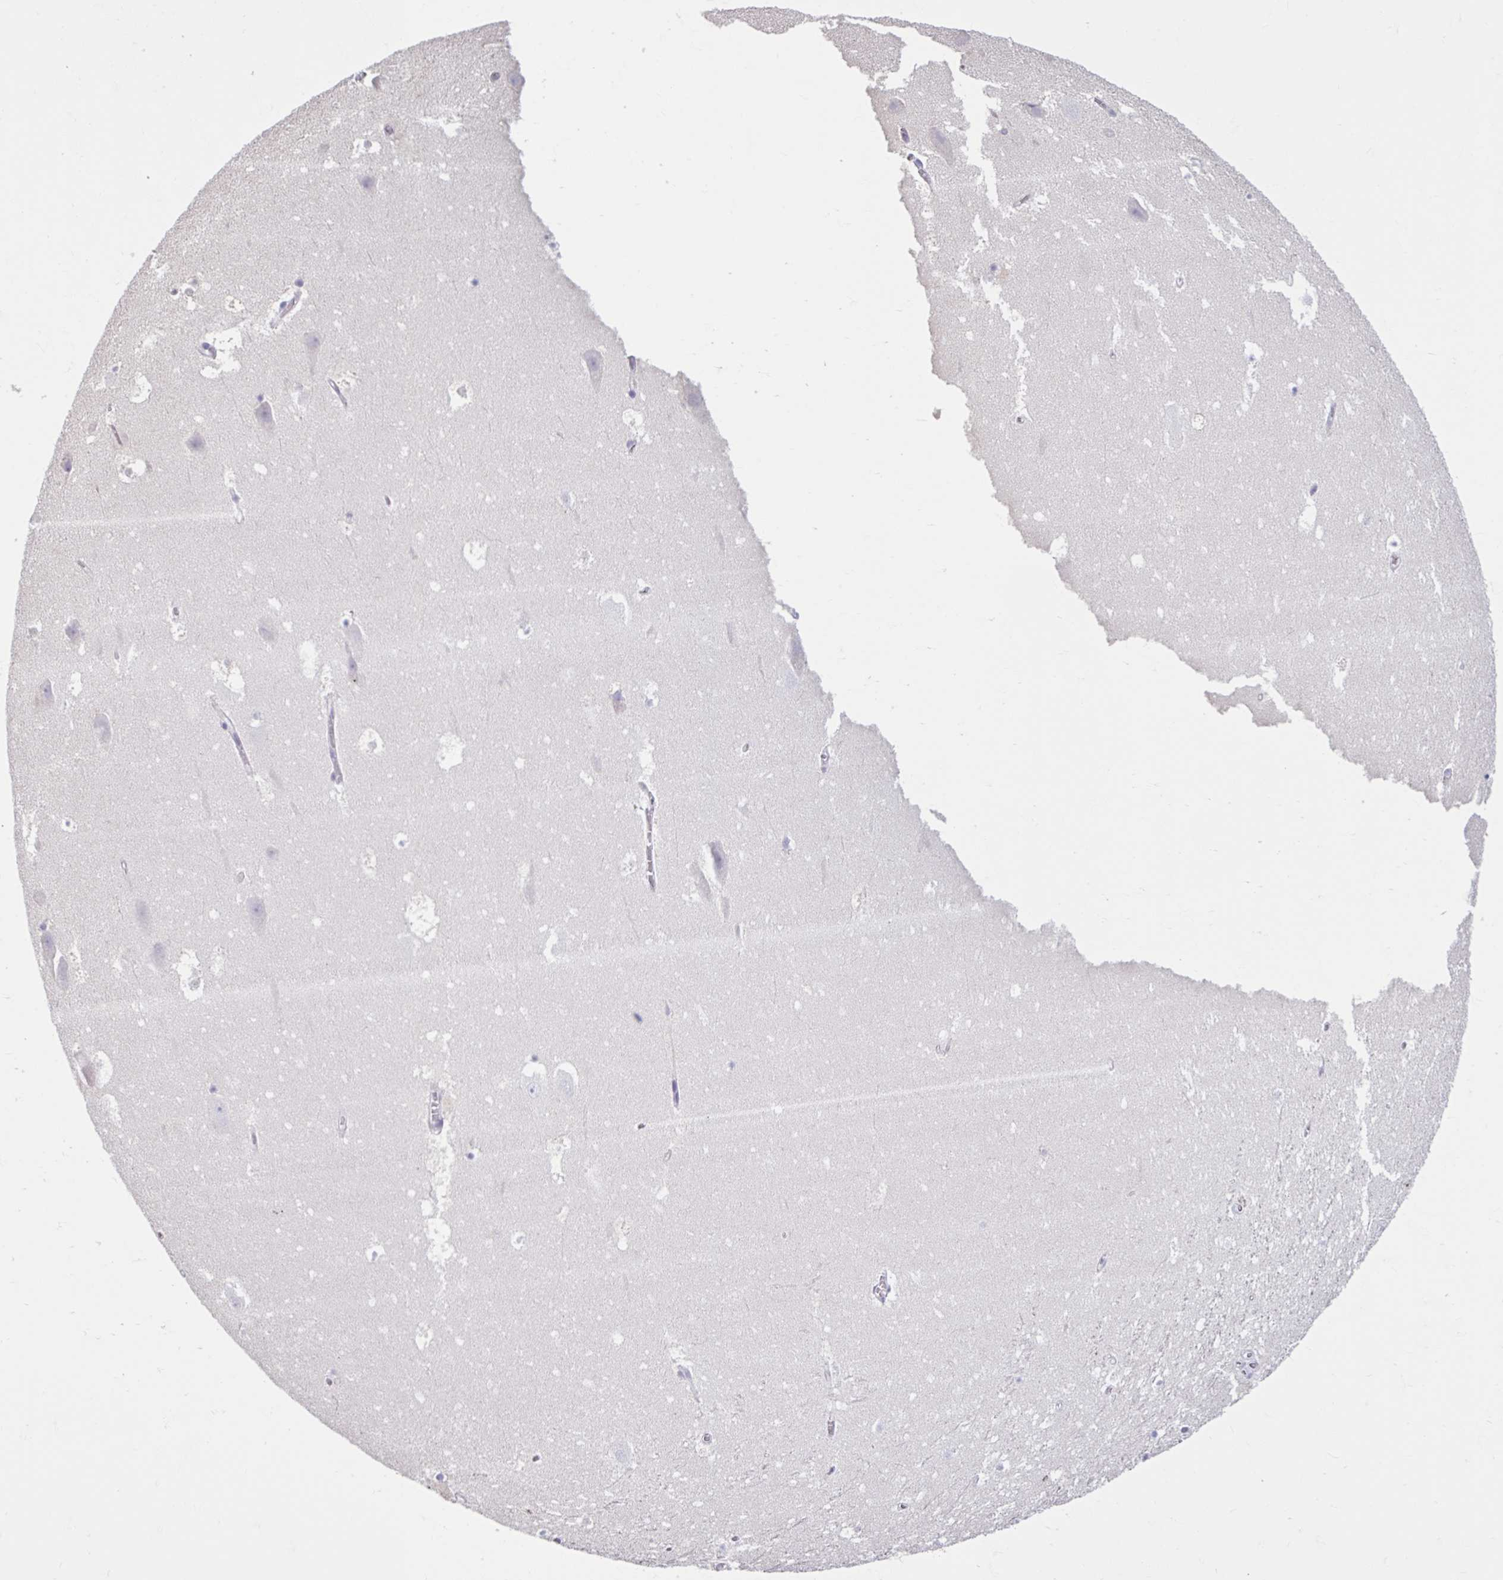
{"staining": {"intensity": "negative", "quantity": "none", "location": "none"}, "tissue": "hippocampus", "cell_type": "Glial cells", "image_type": "normal", "snomed": [{"axis": "morphology", "description": "Normal tissue, NOS"}, {"axis": "topography", "description": "Hippocampus"}], "caption": "This histopathology image is of benign hippocampus stained with IHC to label a protein in brown with the nuclei are counter-stained blue. There is no expression in glial cells.", "gene": "CDH19", "patient": {"sex": "female", "age": 42}}